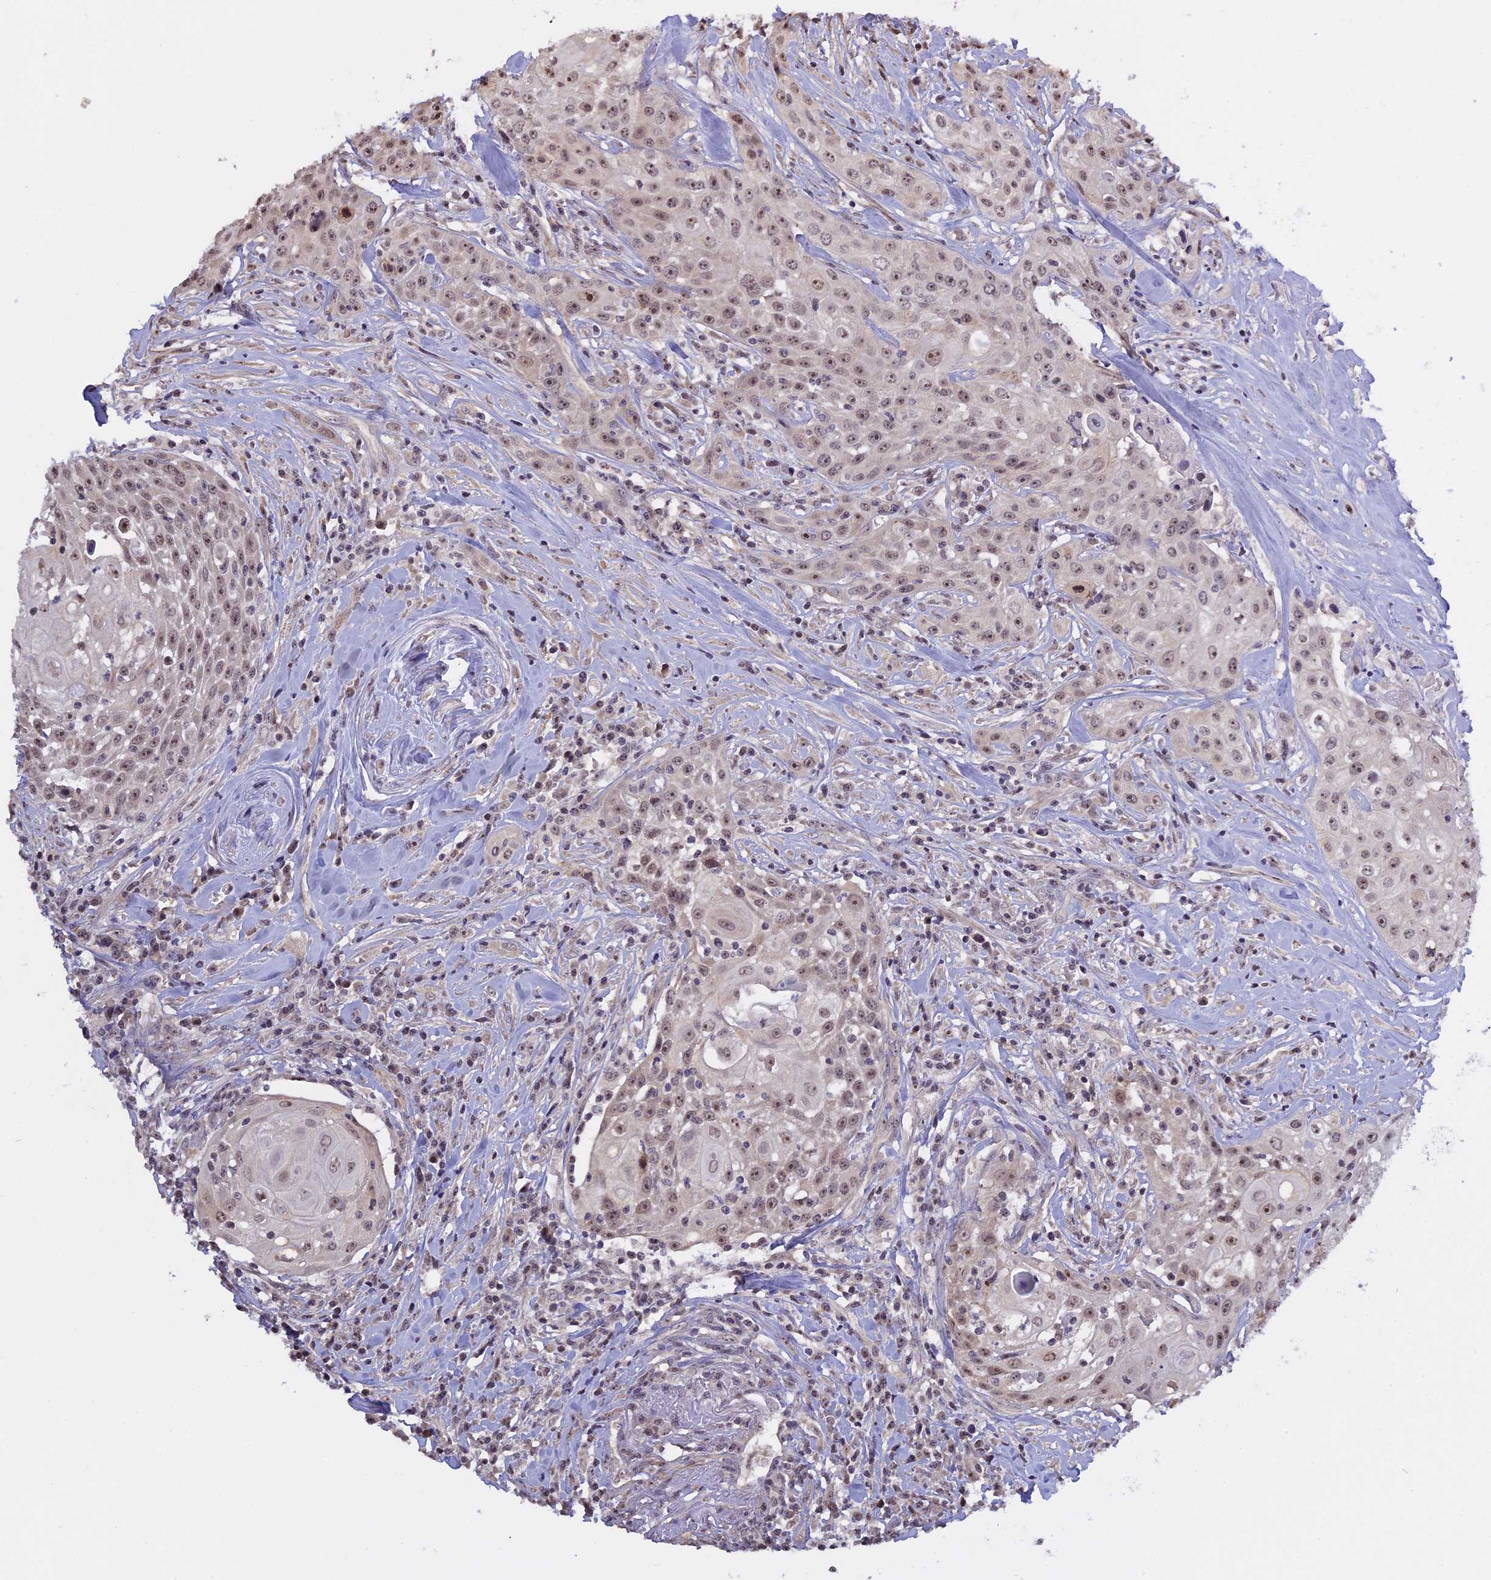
{"staining": {"intensity": "moderate", "quantity": ">75%", "location": "nuclear"}, "tissue": "head and neck cancer", "cell_type": "Tumor cells", "image_type": "cancer", "snomed": [{"axis": "morphology", "description": "Squamous cell carcinoma, NOS"}, {"axis": "topography", "description": "Oral tissue"}, {"axis": "topography", "description": "Head-Neck"}], "caption": "Moderate nuclear expression for a protein is identified in about >75% of tumor cells of squamous cell carcinoma (head and neck) using immunohistochemistry (IHC).", "gene": "MGA", "patient": {"sex": "female", "age": 82}}